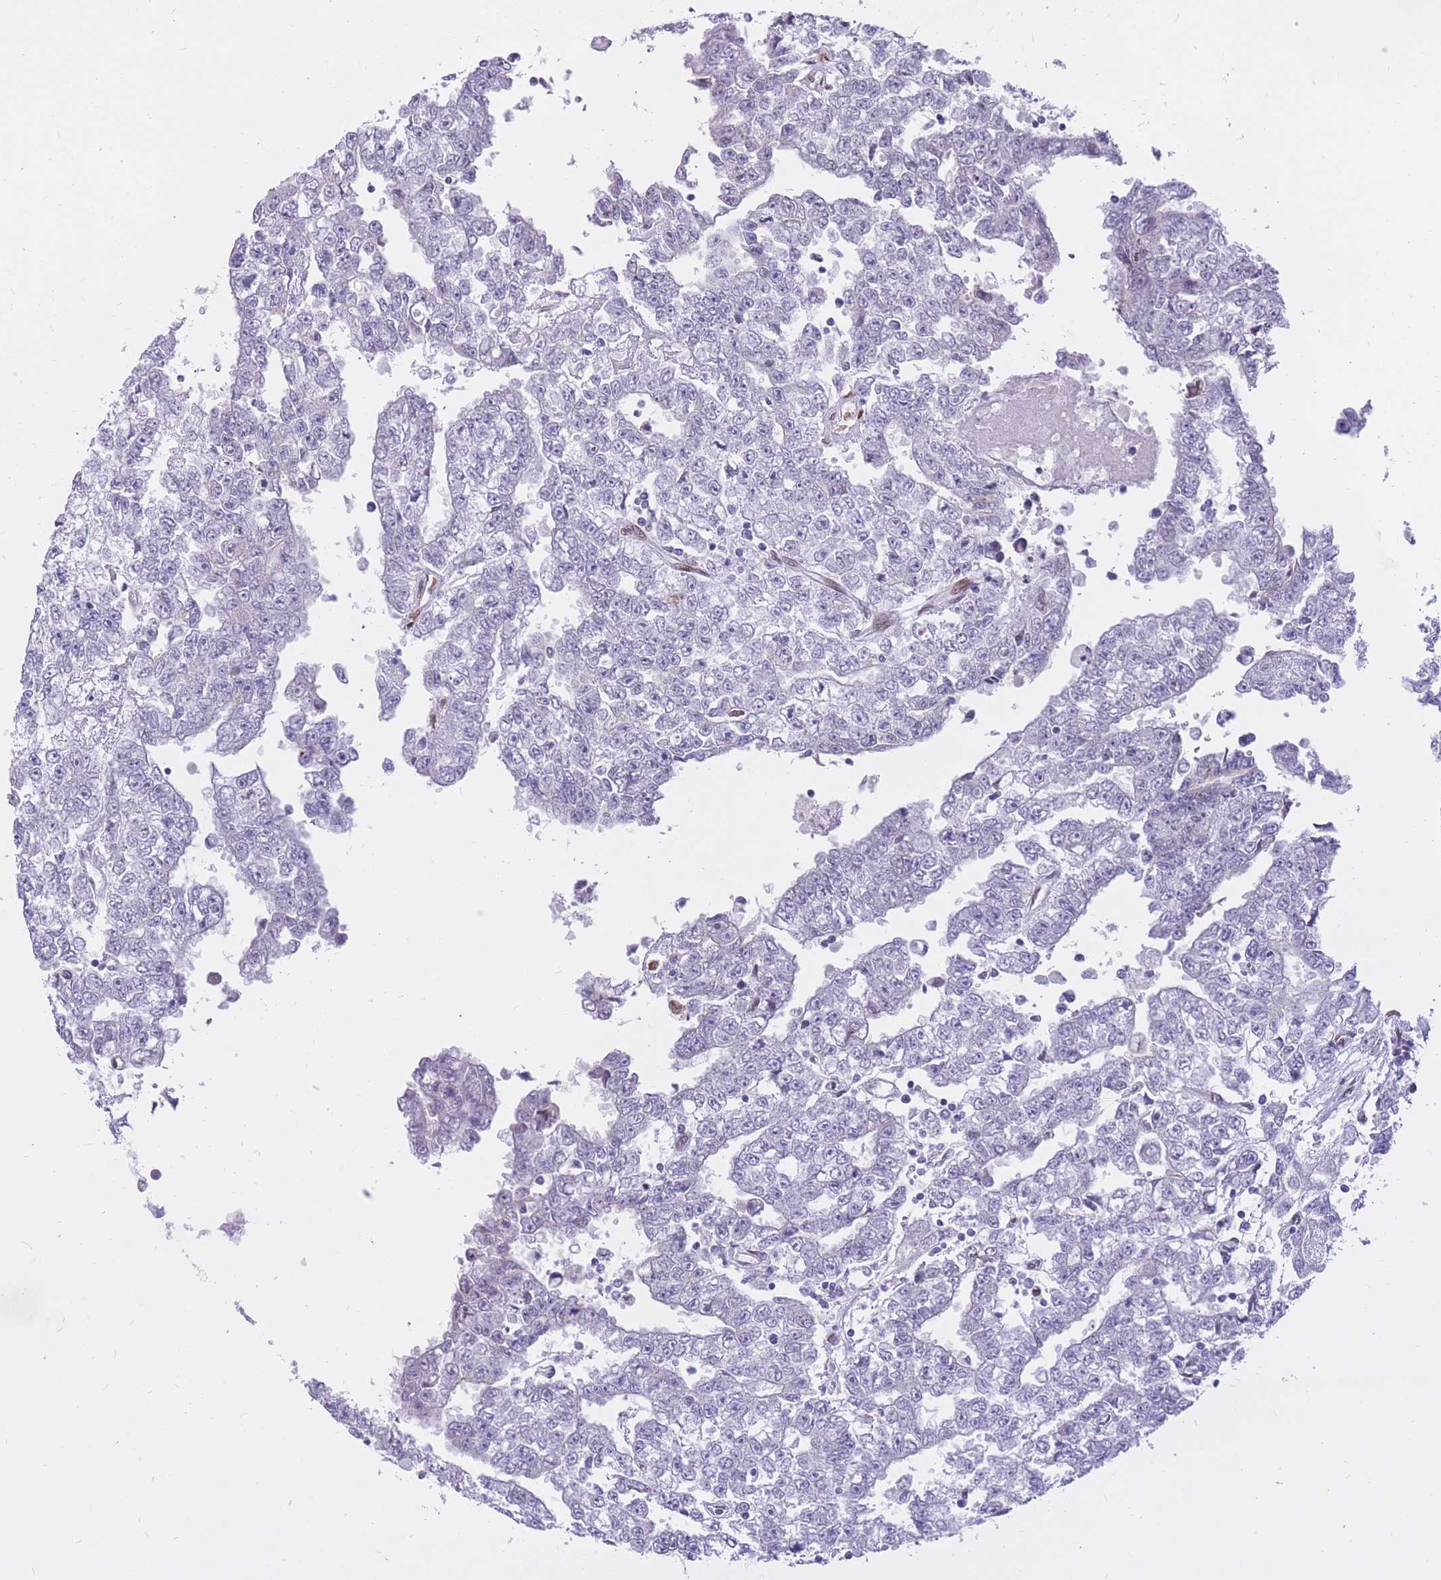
{"staining": {"intensity": "negative", "quantity": "none", "location": "none"}, "tissue": "testis cancer", "cell_type": "Tumor cells", "image_type": "cancer", "snomed": [{"axis": "morphology", "description": "Carcinoma, Embryonal, NOS"}, {"axis": "topography", "description": "Testis"}], "caption": "Immunohistochemical staining of human testis embryonal carcinoma displays no significant positivity in tumor cells. Nuclei are stained in blue.", "gene": "HOOK2", "patient": {"sex": "male", "age": 25}}